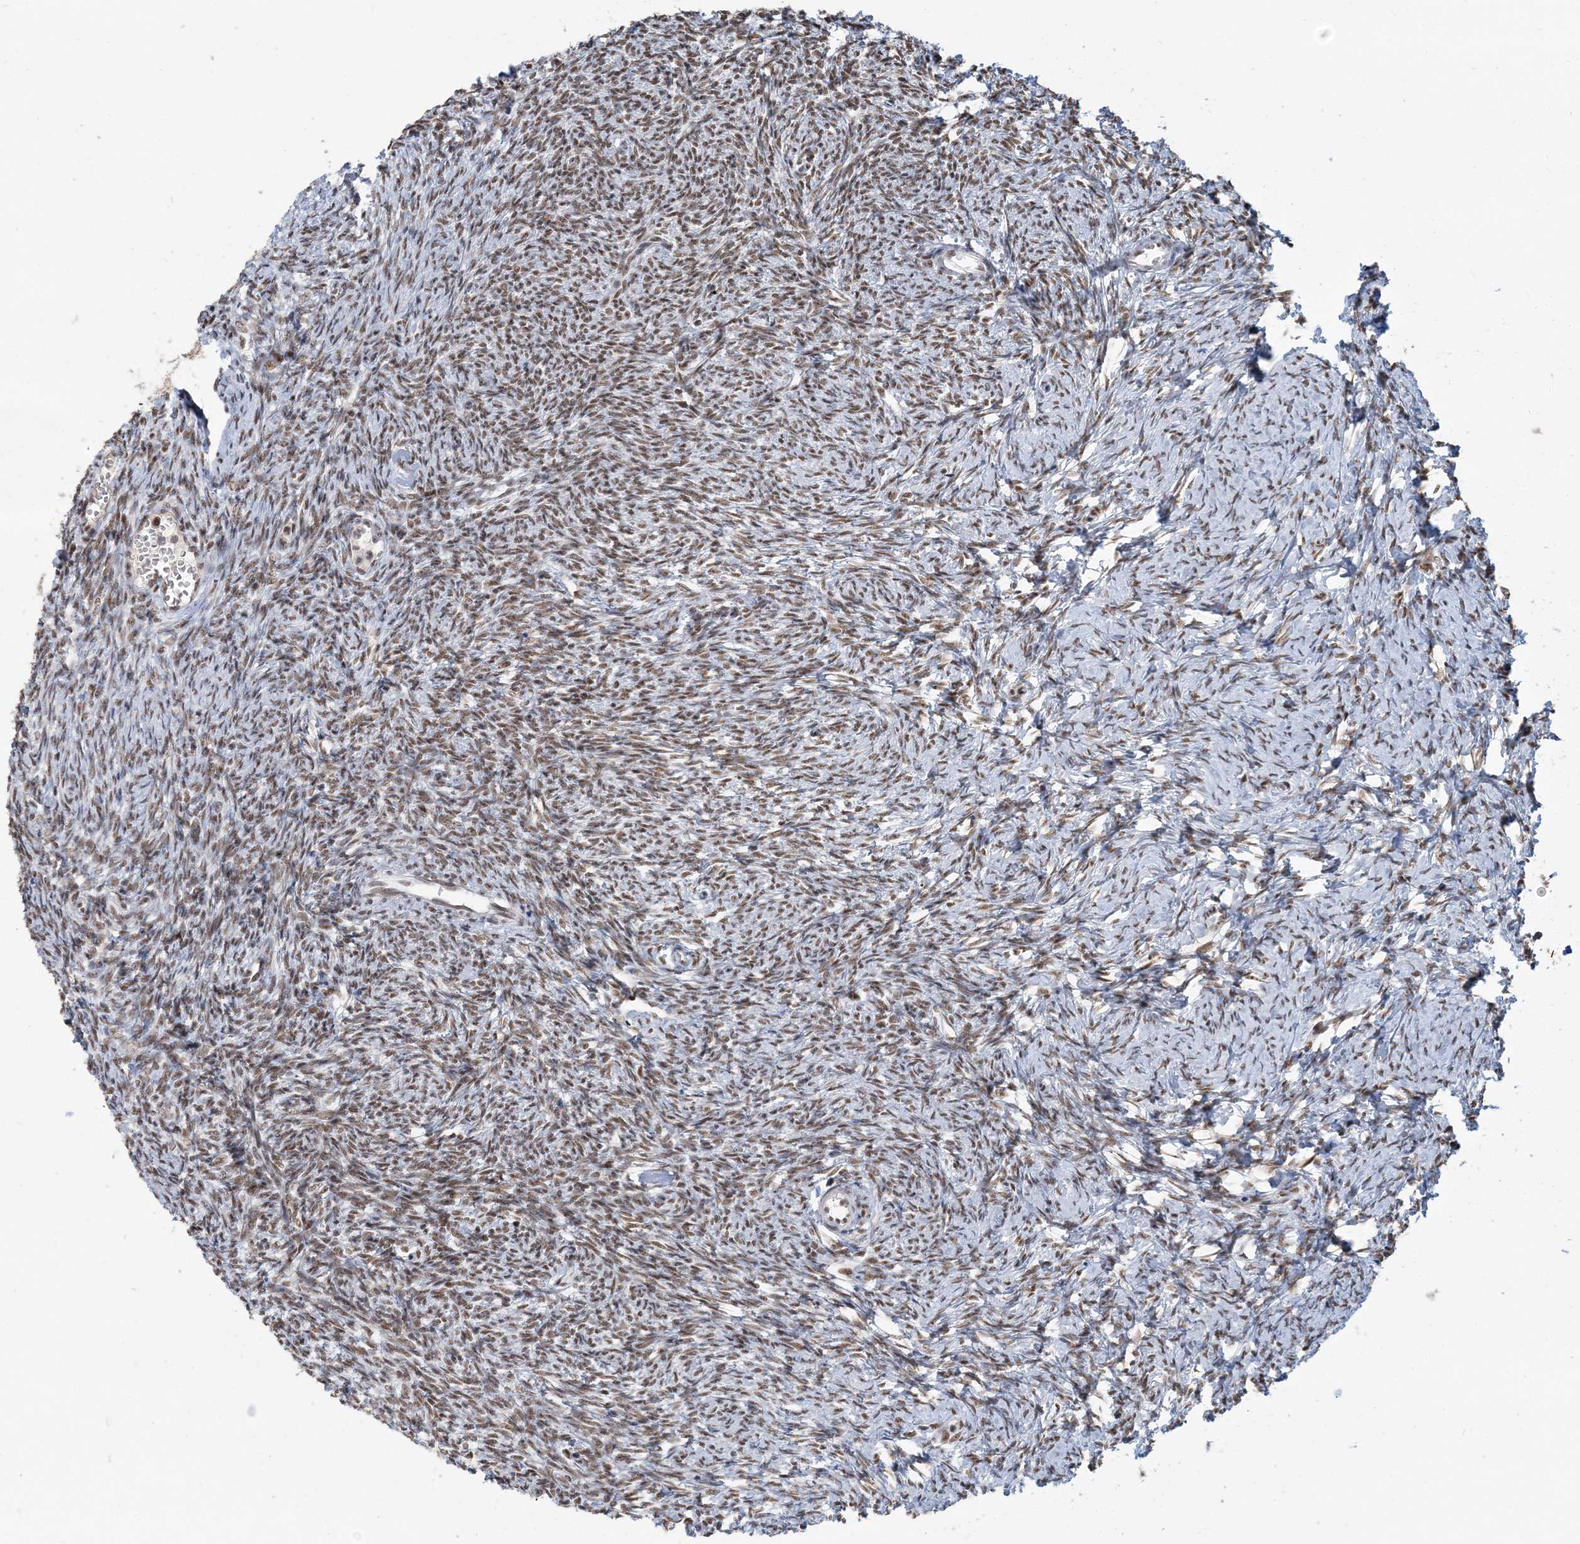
{"staining": {"intensity": "moderate", "quantity": ">75%", "location": "nuclear"}, "tissue": "ovary", "cell_type": "Ovarian stroma cells", "image_type": "normal", "snomed": [{"axis": "morphology", "description": "Normal tissue, NOS"}, {"axis": "morphology", "description": "Cyst, NOS"}, {"axis": "topography", "description": "Ovary"}], "caption": "Protein expression analysis of unremarkable human ovary reveals moderate nuclear staining in approximately >75% of ovarian stroma cells. The protein of interest is shown in brown color, while the nuclei are stained blue.", "gene": "PLRG1", "patient": {"sex": "female", "age": 33}}